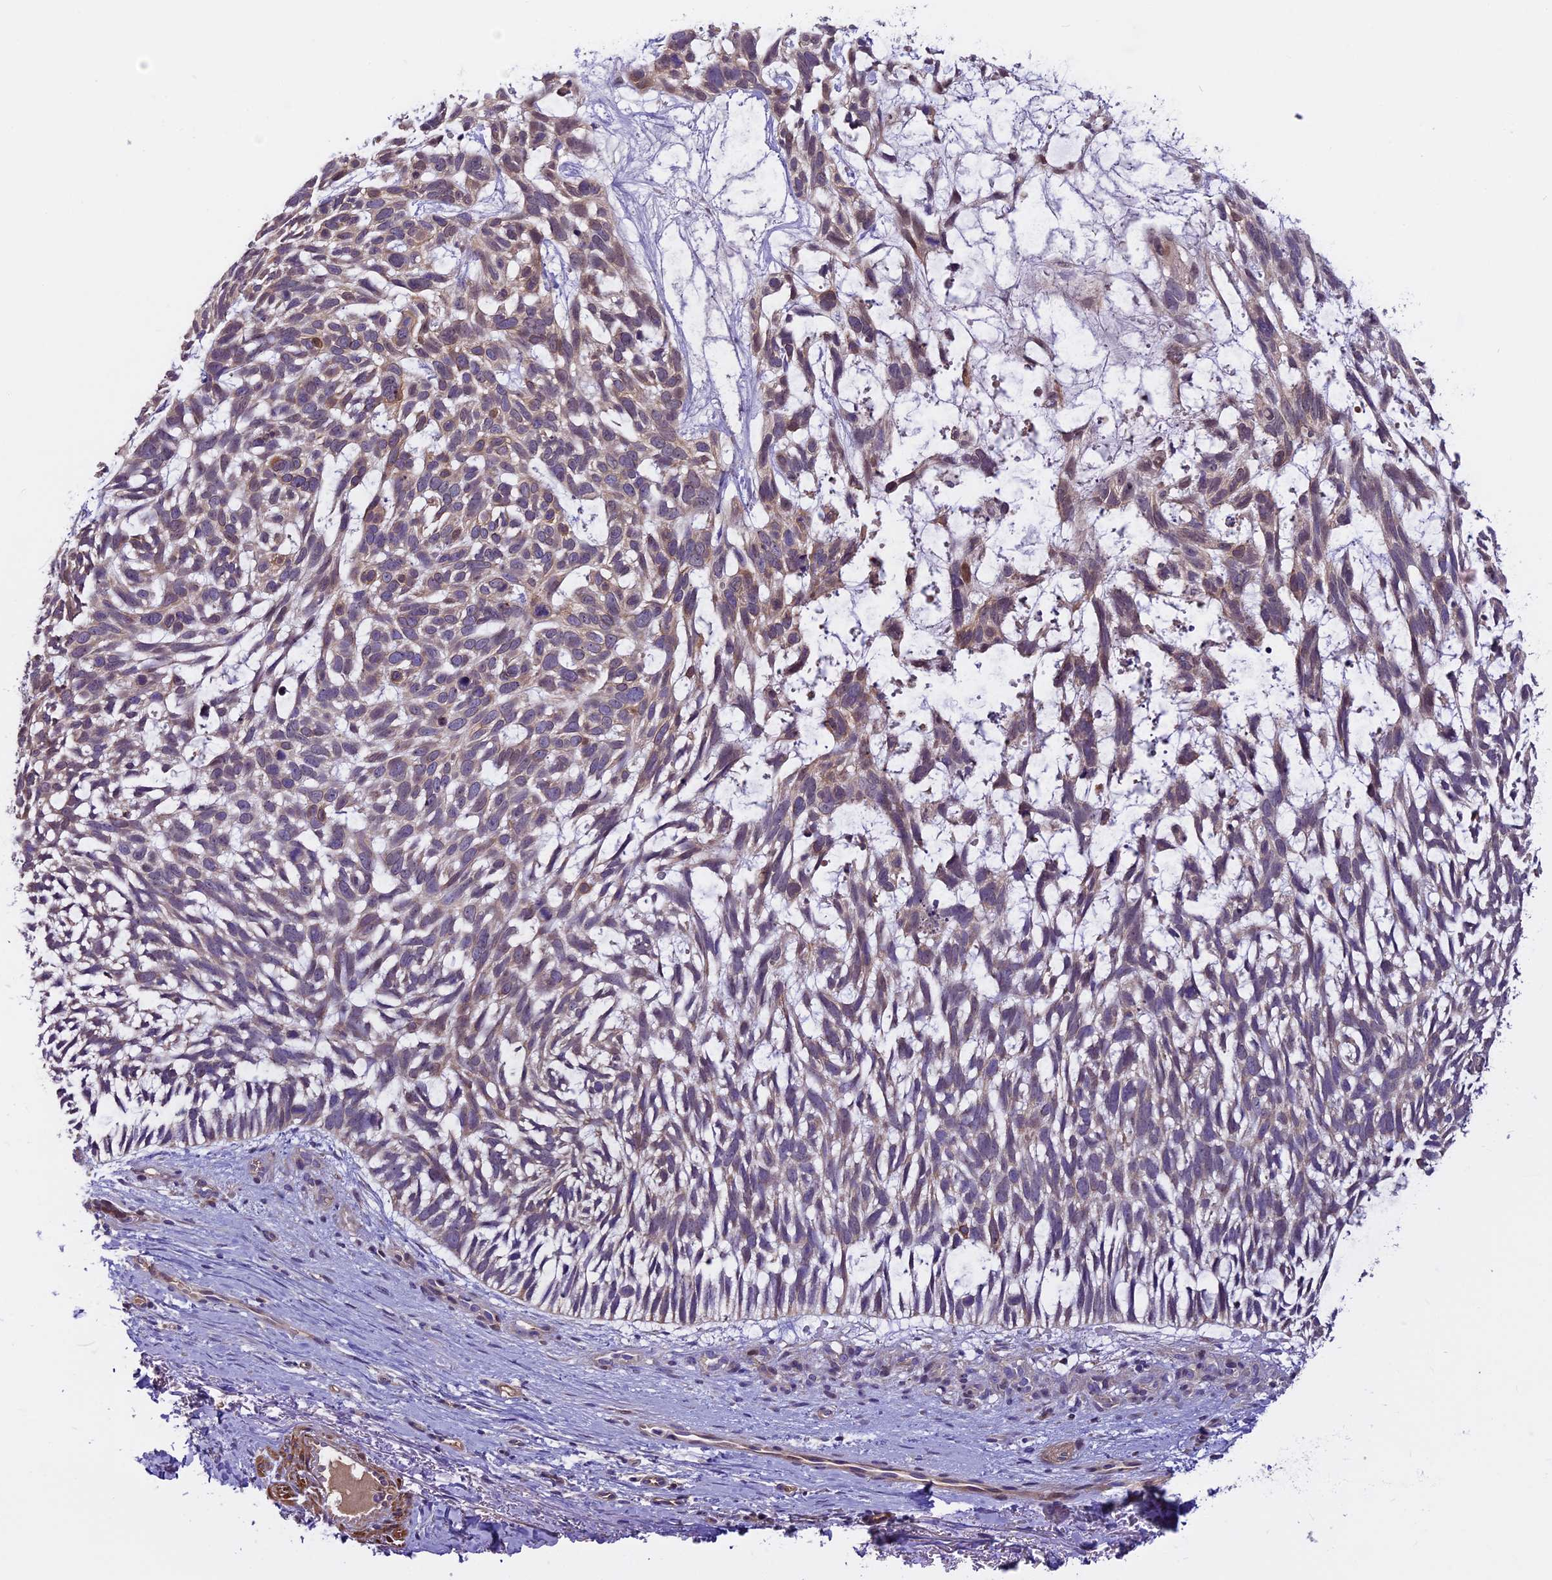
{"staining": {"intensity": "moderate", "quantity": "<25%", "location": "cytoplasmic/membranous"}, "tissue": "skin cancer", "cell_type": "Tumor cells", "image_type": "cancer", "snomed": [{"axis": "morphology", "description": "Basal cell carcinoma"}, {"axis": "topography", "description": "Skin"}], "caption": "The micrograph exhibits immunohistochemical staining of skin cancer. There is moderate cytoplasmic/membranous expression is seen in about <25% of tumor cells.", "gene": "FAM98C", "patient": {"sex": "male", "age": 88}}